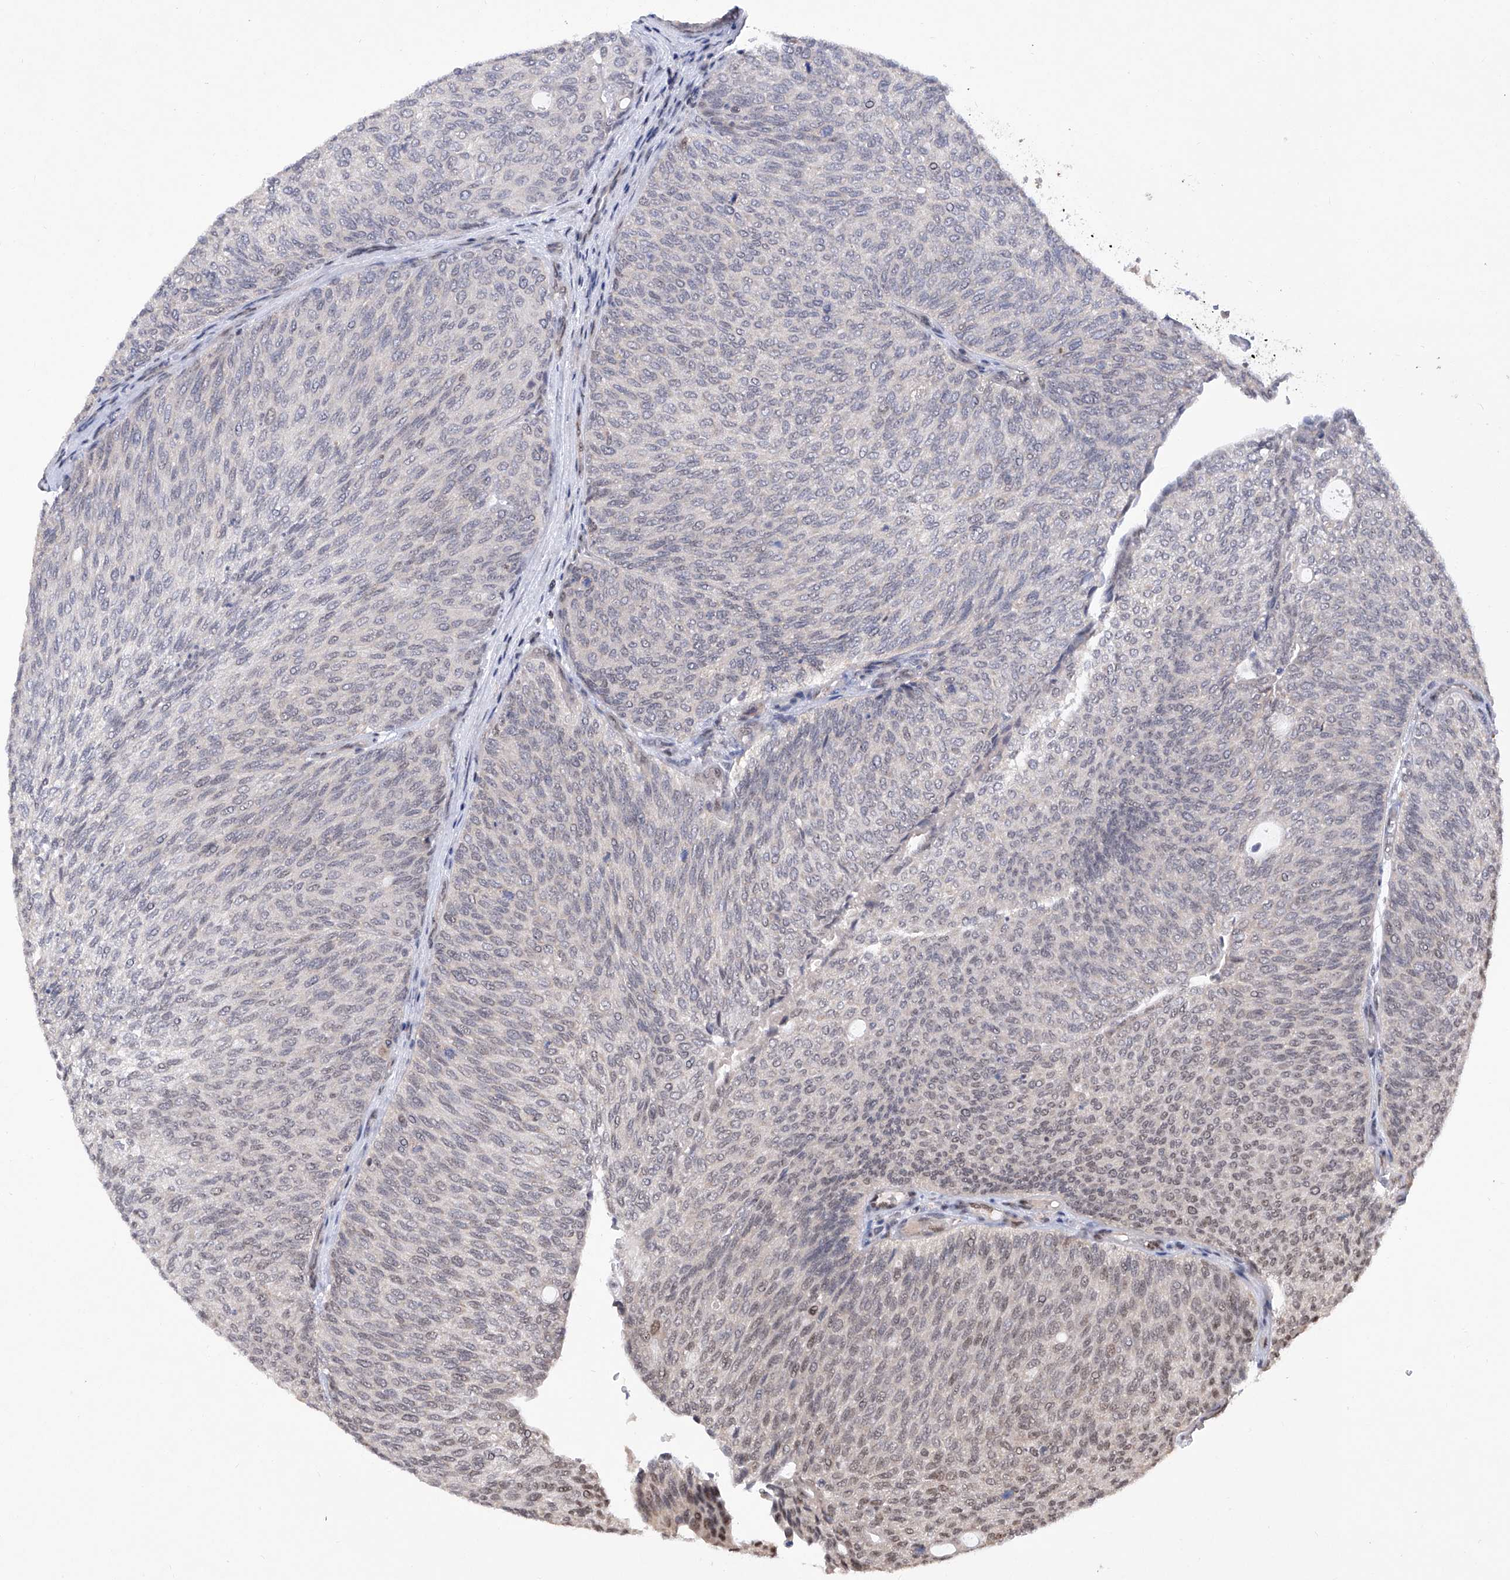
{"staining": {"intensity": "weak", "quantity": "<25%", "location": "nuclear"}, "tissue": "urothelial cancer", "cell_type": "Tumor cells", "image_type": "cancer", "snomed": [{"axis": "morphology", "description": "Urothelial carcinoma, Low grade"}, {"axis": "topography", "description": "Urinary bladder"}], "caption": "Urothelial cancer was stained to show a protein in brown. There is no significant positivity in tumor cells.", "gene": "RAD54L", "patient": {"sex": "female", "age": 79}}